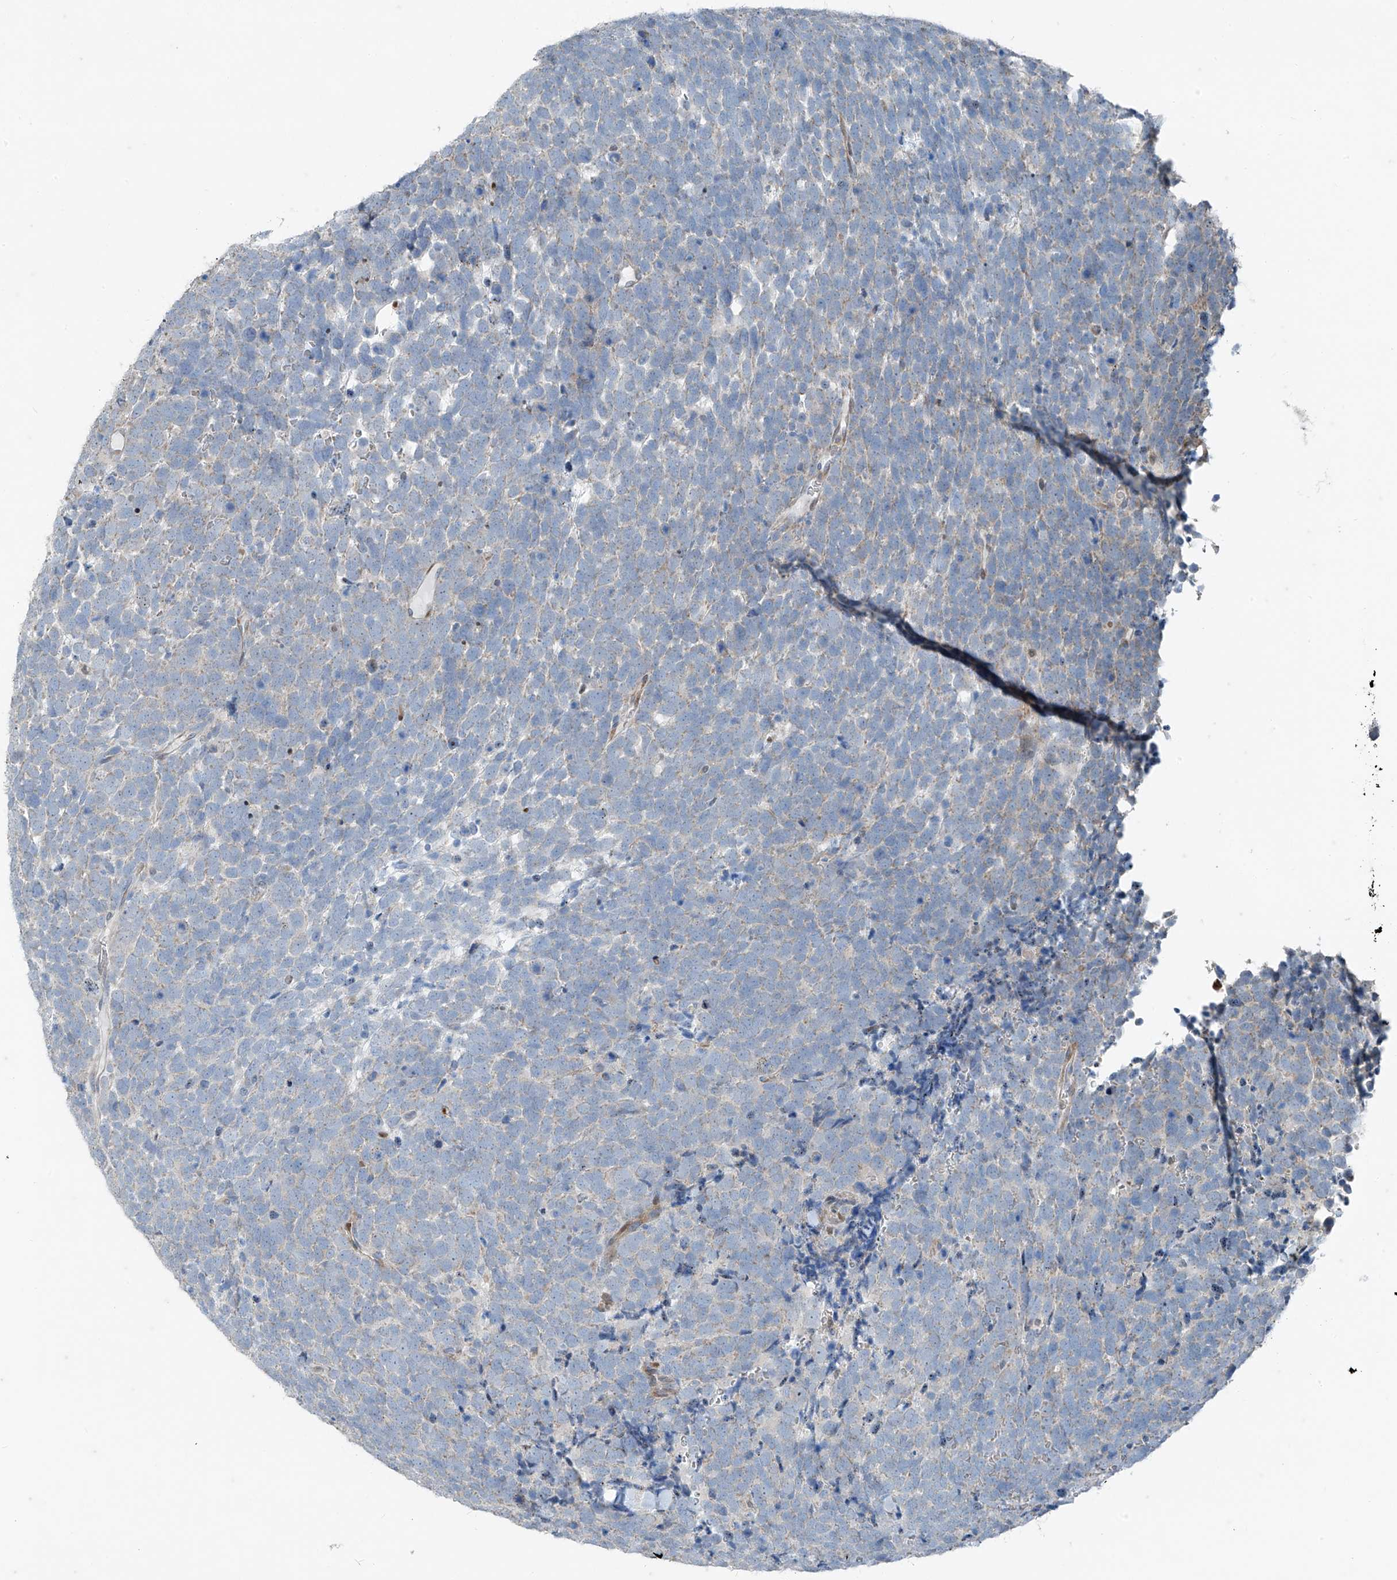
{"staining": {"intensity": "negative", "quantity": "none", "location": "none"}, "tissue": "urothelial cancer", "cell_type": "Tumor cells", "image_type": "cancer", "snomed": [{"axis": "morphology", "description": "Urothelial carcinoma, High grade"}, {"axis": "topography", "description": "Urinary bladder"}], "caption": "Histopathology image shows no protein positivity in tumor cells of high-grade urothelial carcinoma tissue.", "gene": "PPCS", "patient": {"sex": "female", "age": 82}}